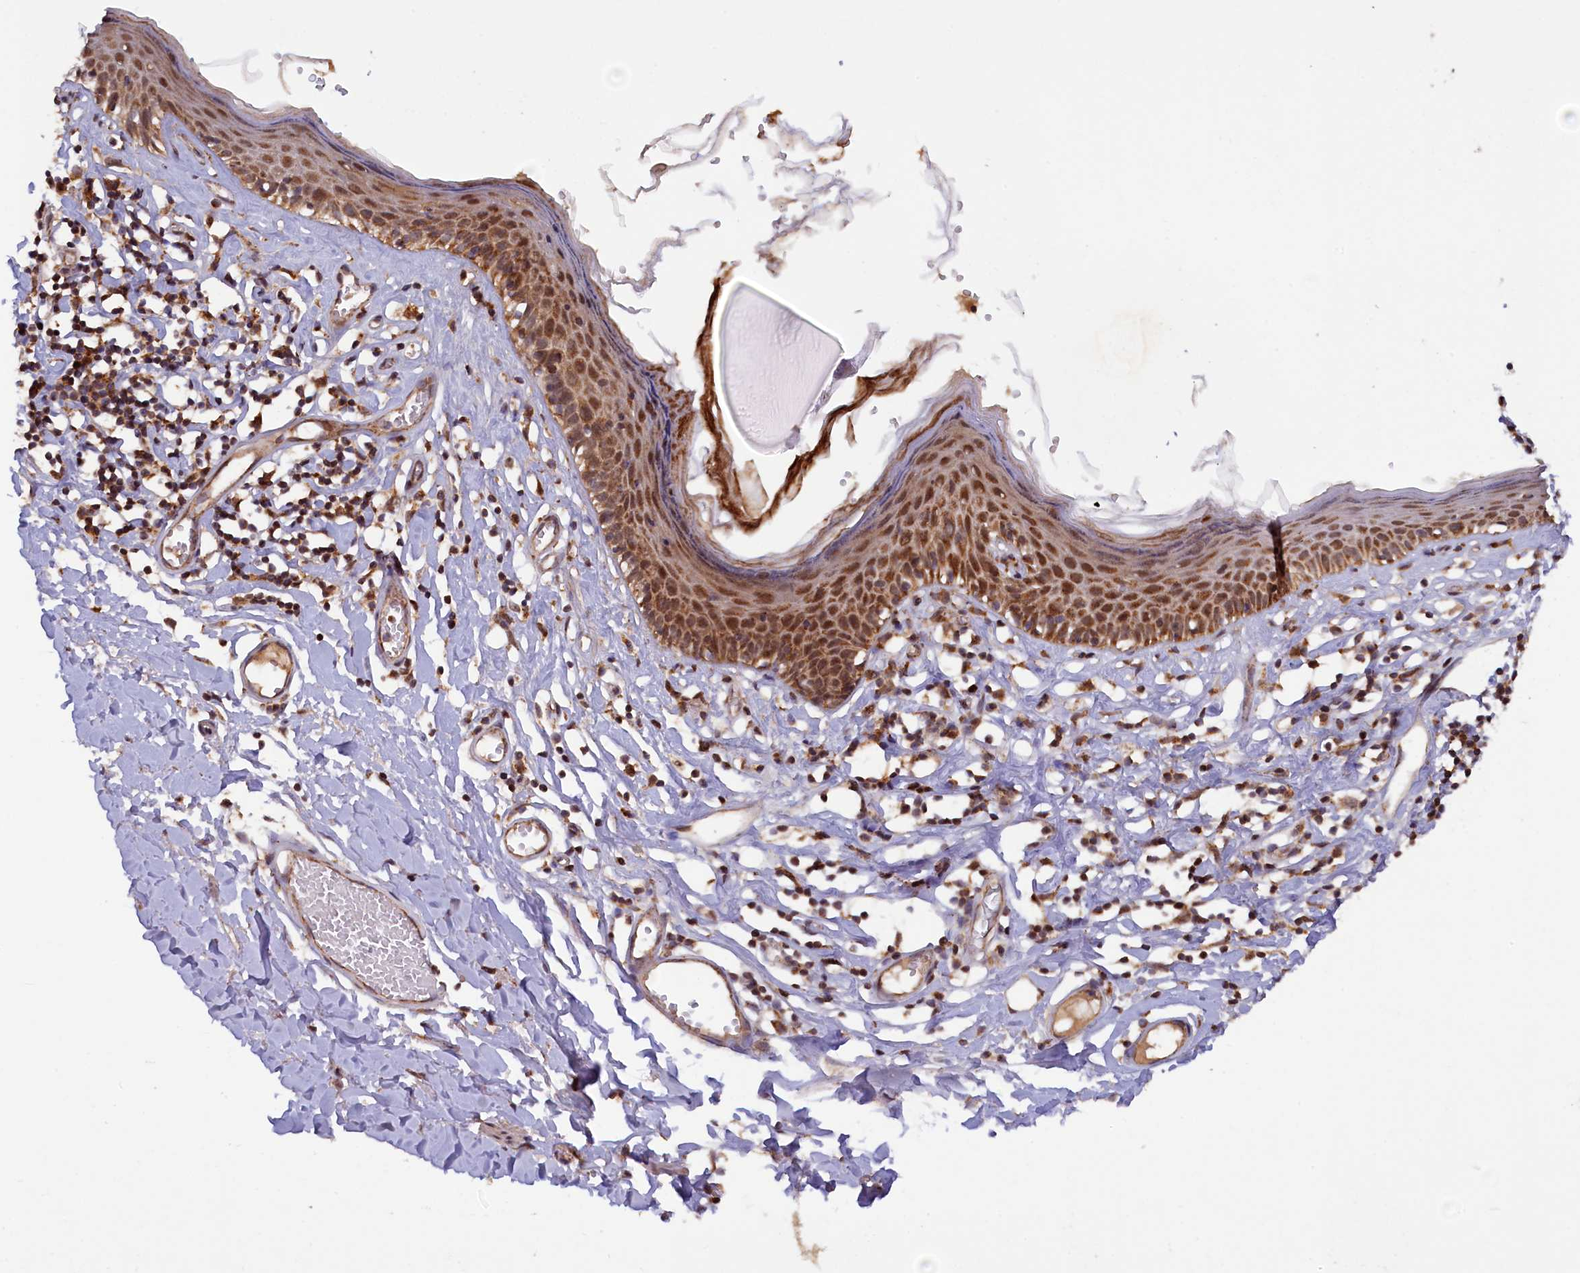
{"staining": {"intensity": "strong", "quantity": "25%-75%", "location": "cytoplasmic/membranous"}, "tissue": "skin", "cell_type": "Epidermal cells", "image_type": "normal", "snomed": [{"axis": "morphology", "description": "Normal tissue, NOS"}, {"axis": "topography", "description": "Adipose tissue"}, {"axis": "topography", "description": "Vascular tissue"}, {"axis": "topography", "description": "Vulva"}, {"axis": "topography", "description": "Peripheral nerve tissue"}], "caption": "A brown stain labels strong cytoplasmic/membranous expression of a protein in epidermal cells of normal human skin.", "gene": "DUS3L", "patient": {"sex": "female", "age": 86}}